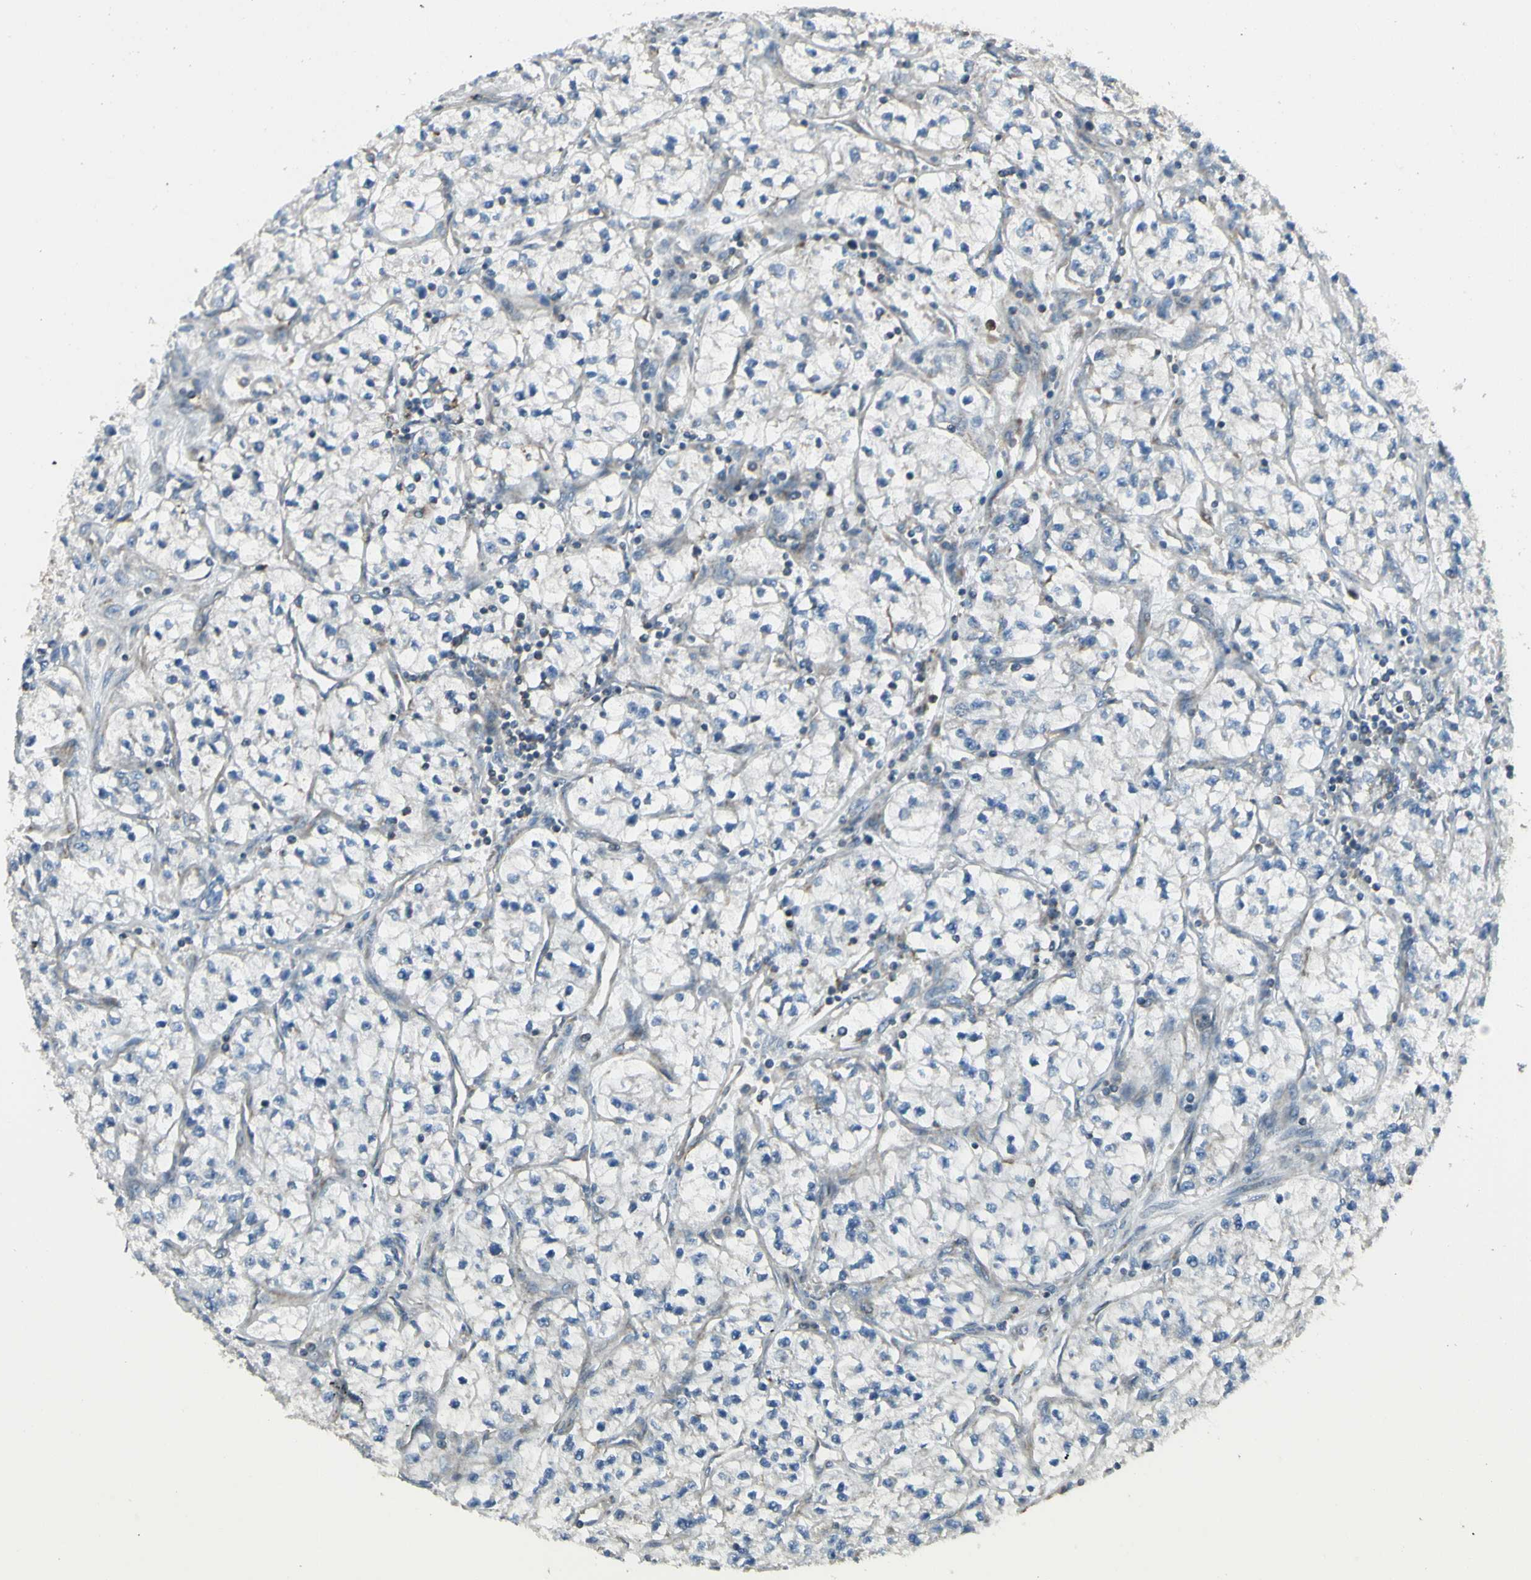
{"staining": {"intensity": "negative", "quantity": "none", "location": "none"}, "tissue": "renal cancer", "cell_type": "Tumor cells", "image_type": "cancer", "snomed": [{"axis": "morphology", "description": "Adenocarcinoma, NOS"}, {"axis": "topography", "description": "Kidney"}], "caption": "DAB immunohistochemical staining of human renal adenocarcinoma exhibits no significant expression in tumor cells. The staining was performed using DAB to visualize the protein expression in brown, while the nuclei were stained in blue with hematoxylin (Magnification: 20x).", "gene": "NAPA", "patient": {"sex": "female", "age": 57}}